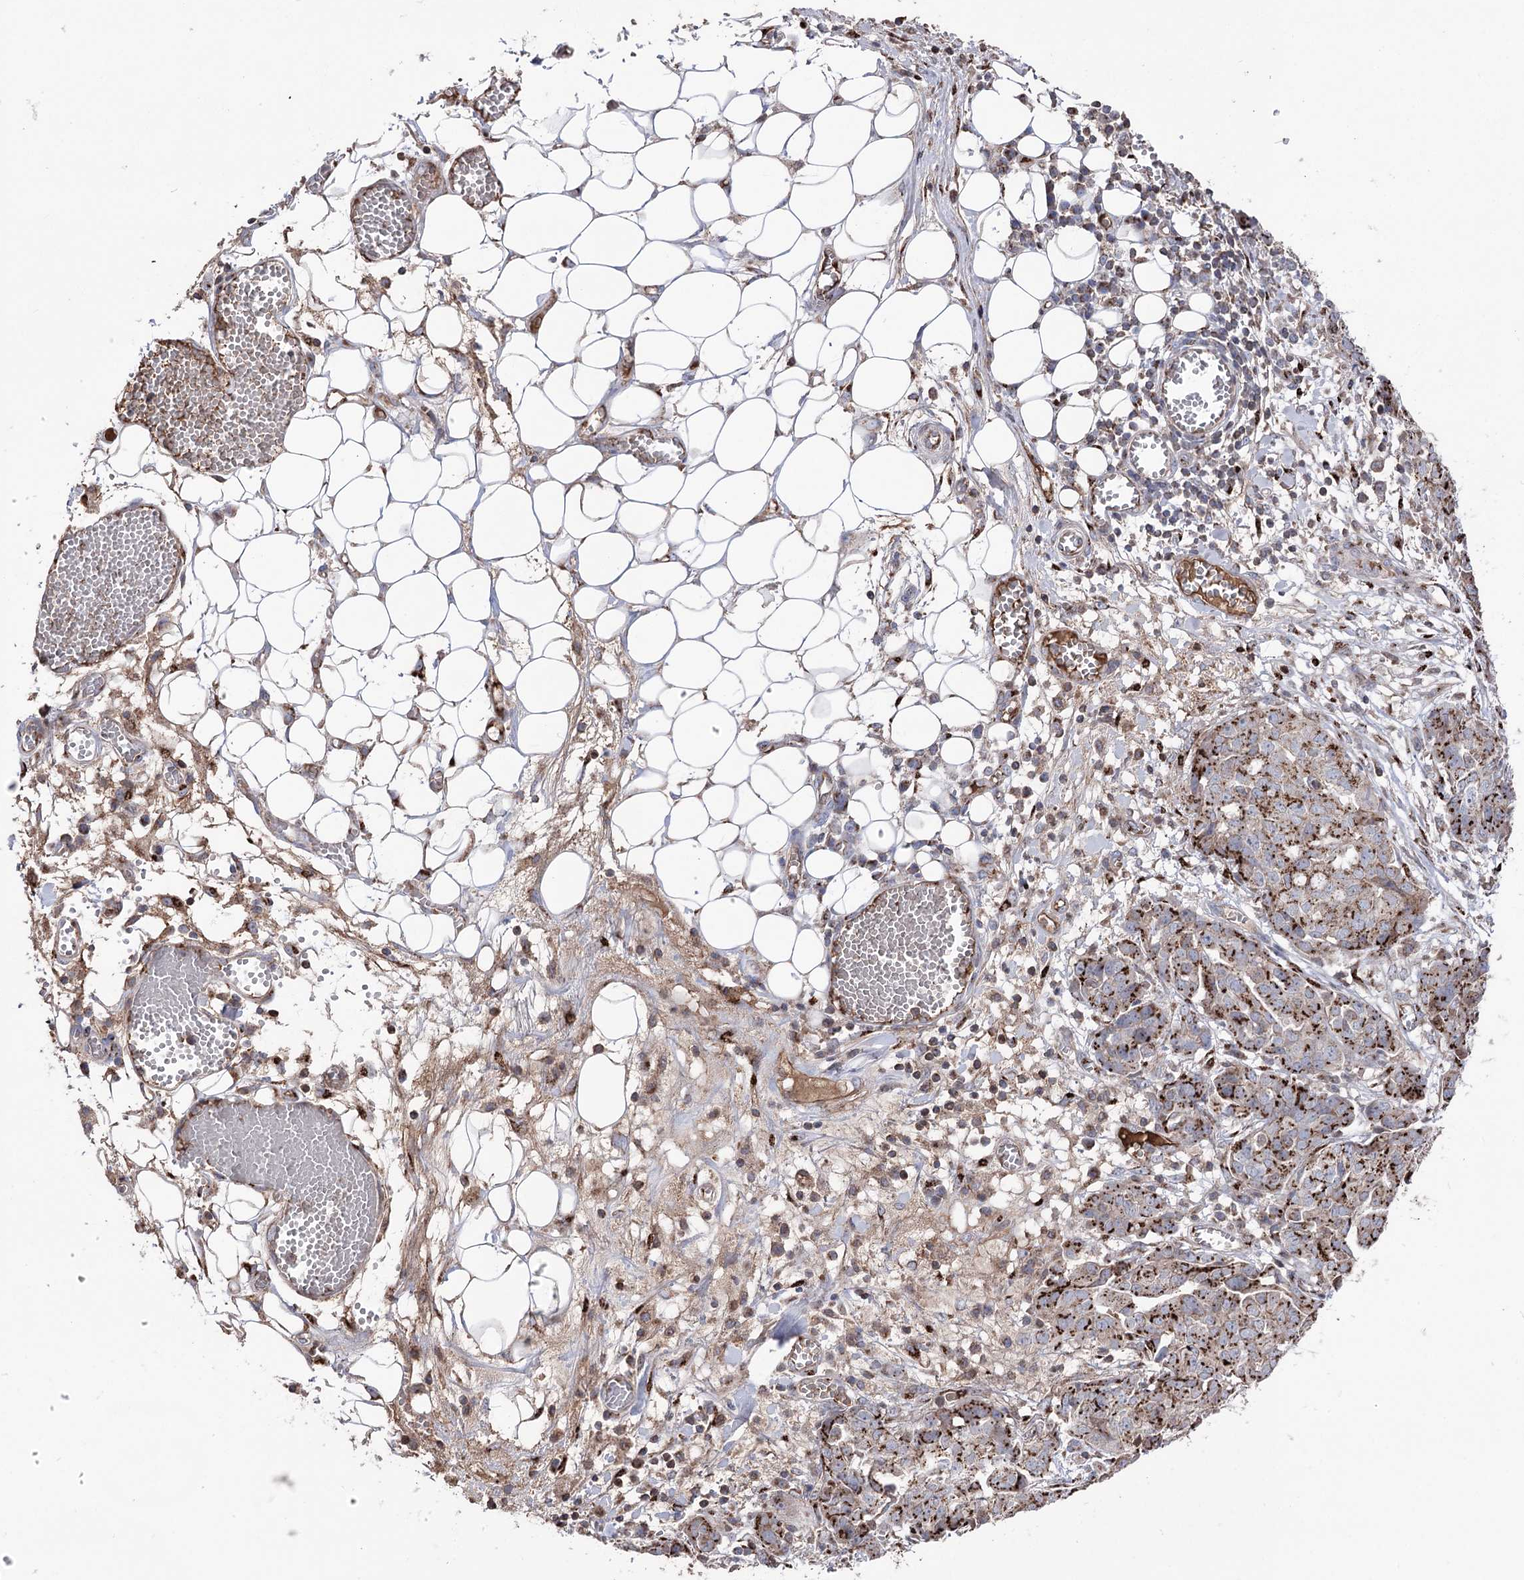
{"staining": {"intensity": "strong", "quantity": "25%-75%", "location": "cytoplasmic/membranous"}, "tissue": "ovarian cancer", "cell_type": "Tumor cells", "image_type": "cancer", "snomed": [{"axis": "morphology", "description": "Cystadenocarcinoma, serous, NOS"}, {"axis": "topography", "description": "Soft tissue"}, {"axis": "topography", "description": "Ovary"}], "caption": "Approximately 25%-75% of tumor cells in ovarian cancer (serous cystadenocarcinoma) exhibit strong cytoplasmic/membranous protein staining as visualized by brown immunohistochemical staining.", "gene": "ARHGAP20", "patient": {"sex": "female", "age": 57}}